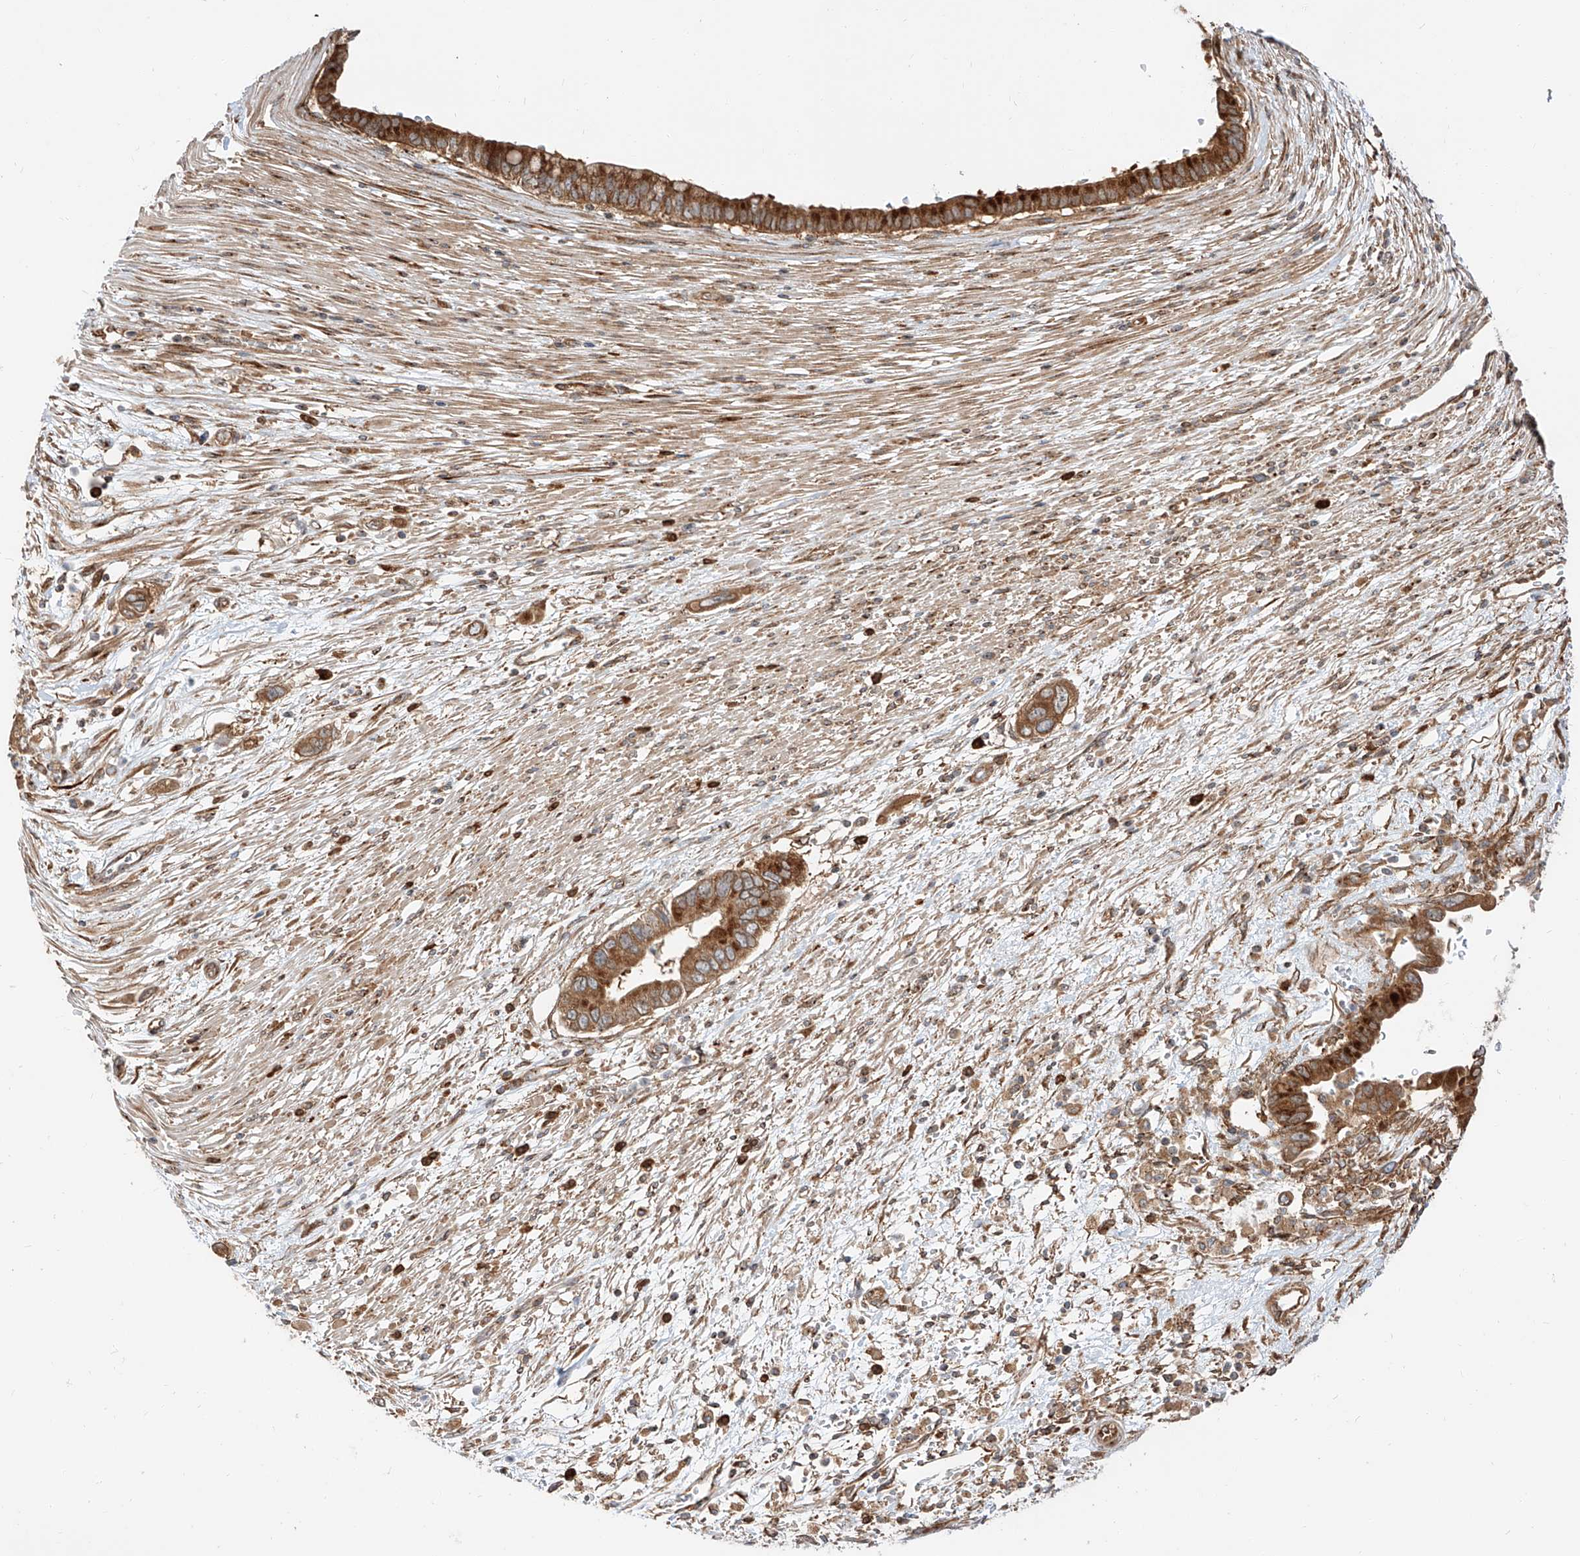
{"staining": {"intensity": "strong", "quantity": ">75%", "location": "cytoplasmic/membranous"}, "tissue": "pancreatic cancer", "cell_type": "Tumor cells", "image_type": "cancer", "snomed": [{"axis": "morphology", "description": "Adenocarcinoma, NOS"}, {"axis": "topography", "description": "Pancreas"}], "caption": "IHC micrograph of human pancreatic adenocarcinoma stained for a protein (brown), which displays high levels of strong cytoplasmic/membranous positivity in about >75% of tumor cells.", "gene": "ISCA2", "patient": {"sex": "male", "age": 68}}